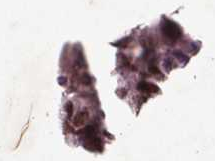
{"staining": {"intensity": "moderate", "quantity": ">75%", "location": "nuclear"}, "tissue": "colorectal cancer", "cell_type": "Tumor cells", "image_type": "cancer", "snomed": [{"axis": "morphology", "description": "Adenocarcinoma, NOS"}, {"axis": "topography", "description": "Colon"}], "caption": "A micrograph showing moderate nuclear staining in about >75% of tumor cells in adenocarcinoma (colorectal), as visualized by brown immunohistochemical staining.", "gene": "RPS6KA2", "patient": {"sex": "female", "age": 86}}